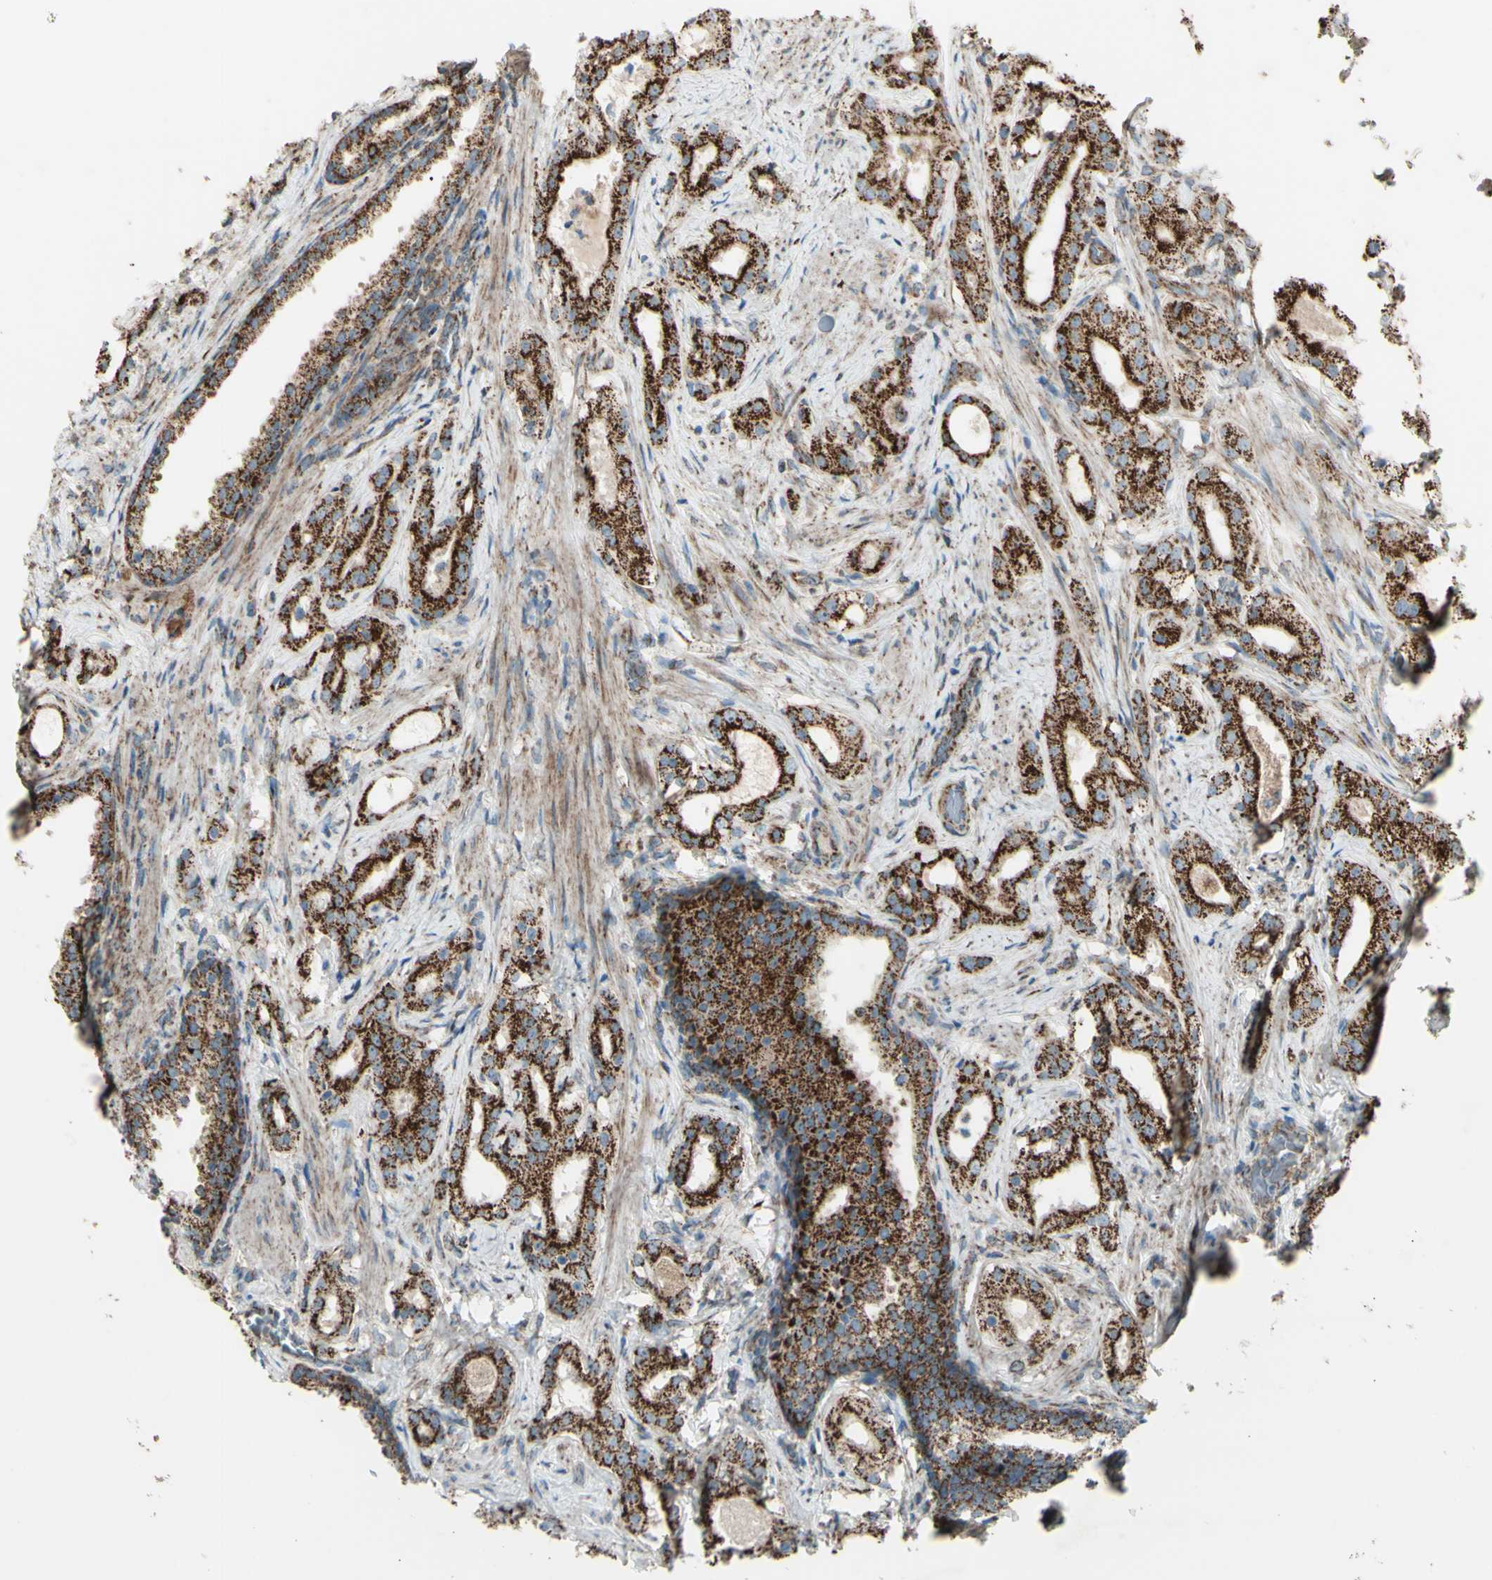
{"staining": {"intensity": "strong", "quantity": ">75%", "location": "cytoplasmic/membranous"}, "tissue": "prostate cancer", "cell_type": "Tumor cells", "image_type": "cancer", "snomed": [{"axis": "morphology", "description": "Adenocarcinoma, Low grade"}, {"axis": "topography", "description": "Prostate"}], "caption": "An immunohistochemistry image of tumor tissue is shown. Protein staining in brown labels strong cytoplasmic/membranous positivity in prostate cancer (adenocarcinoma (low-grade)) within tumor cells. Using DAB (3,3'-diaminobenzidine) (brown) and hematoxylin (blue) stains, captured at high magnification using brightfield microscopy.", "gene": "RHOT1", "patient": {"sex": "male", "age": 59}}